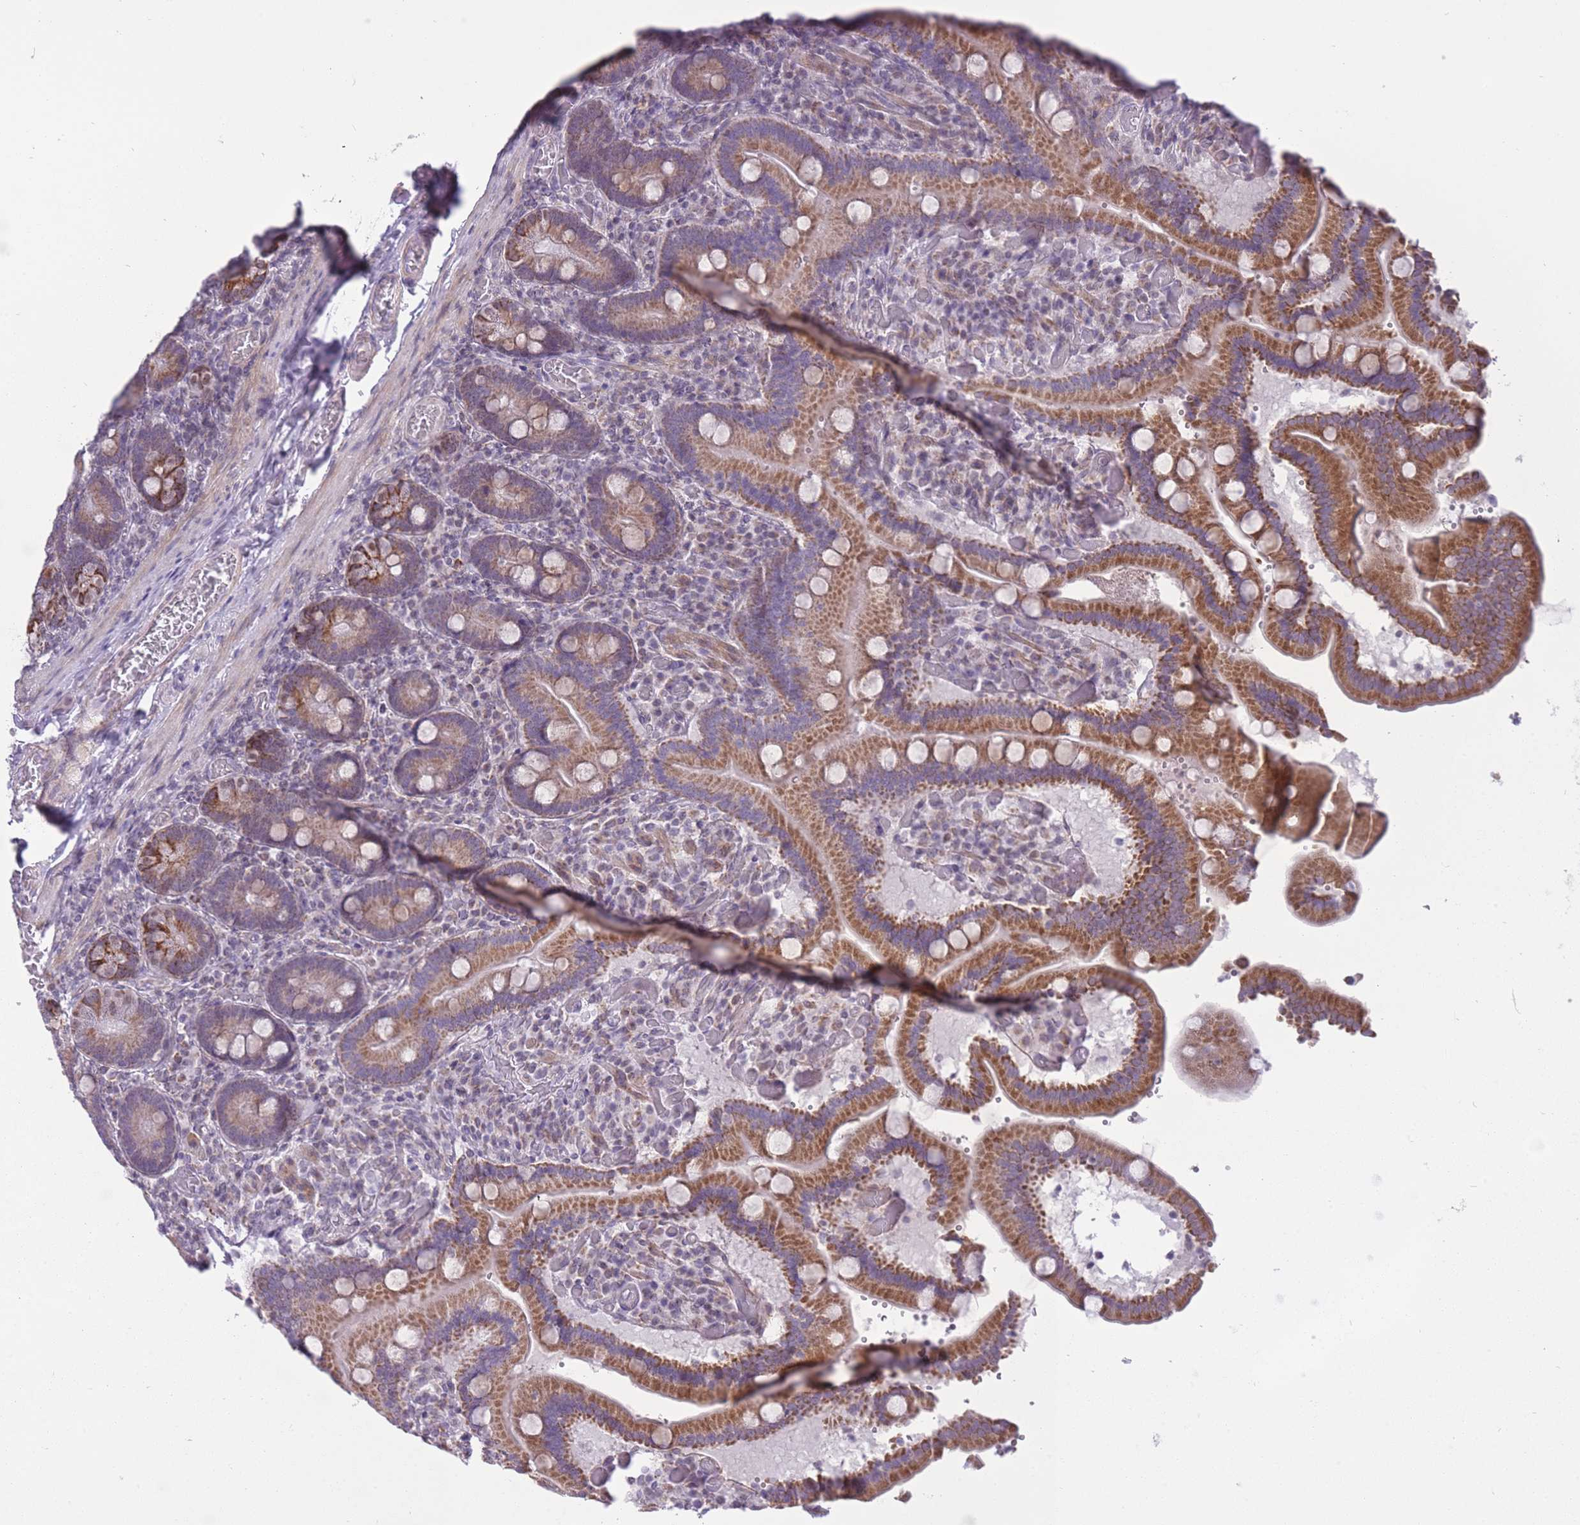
{"staining": {"intensity": "moderate", "quantity": ">75%", "location": "cytoplasmic/membranous"}, "tissue": "duodenum", "cell_type": "Glandular cells", "image_type": "normal", "snomed": [{"axis": "morphology", "description": "Normal tissue, NOS"}, {"axis": "topography", "description": "Duodenum"}], "caption": "A micrograph of human duodenum stained for a protein displays moderate cytoplasmic/membranous brown staining in glandular cells.", "gene": "ZBTB24", "patient": {"sex": "female", "age": 62}}